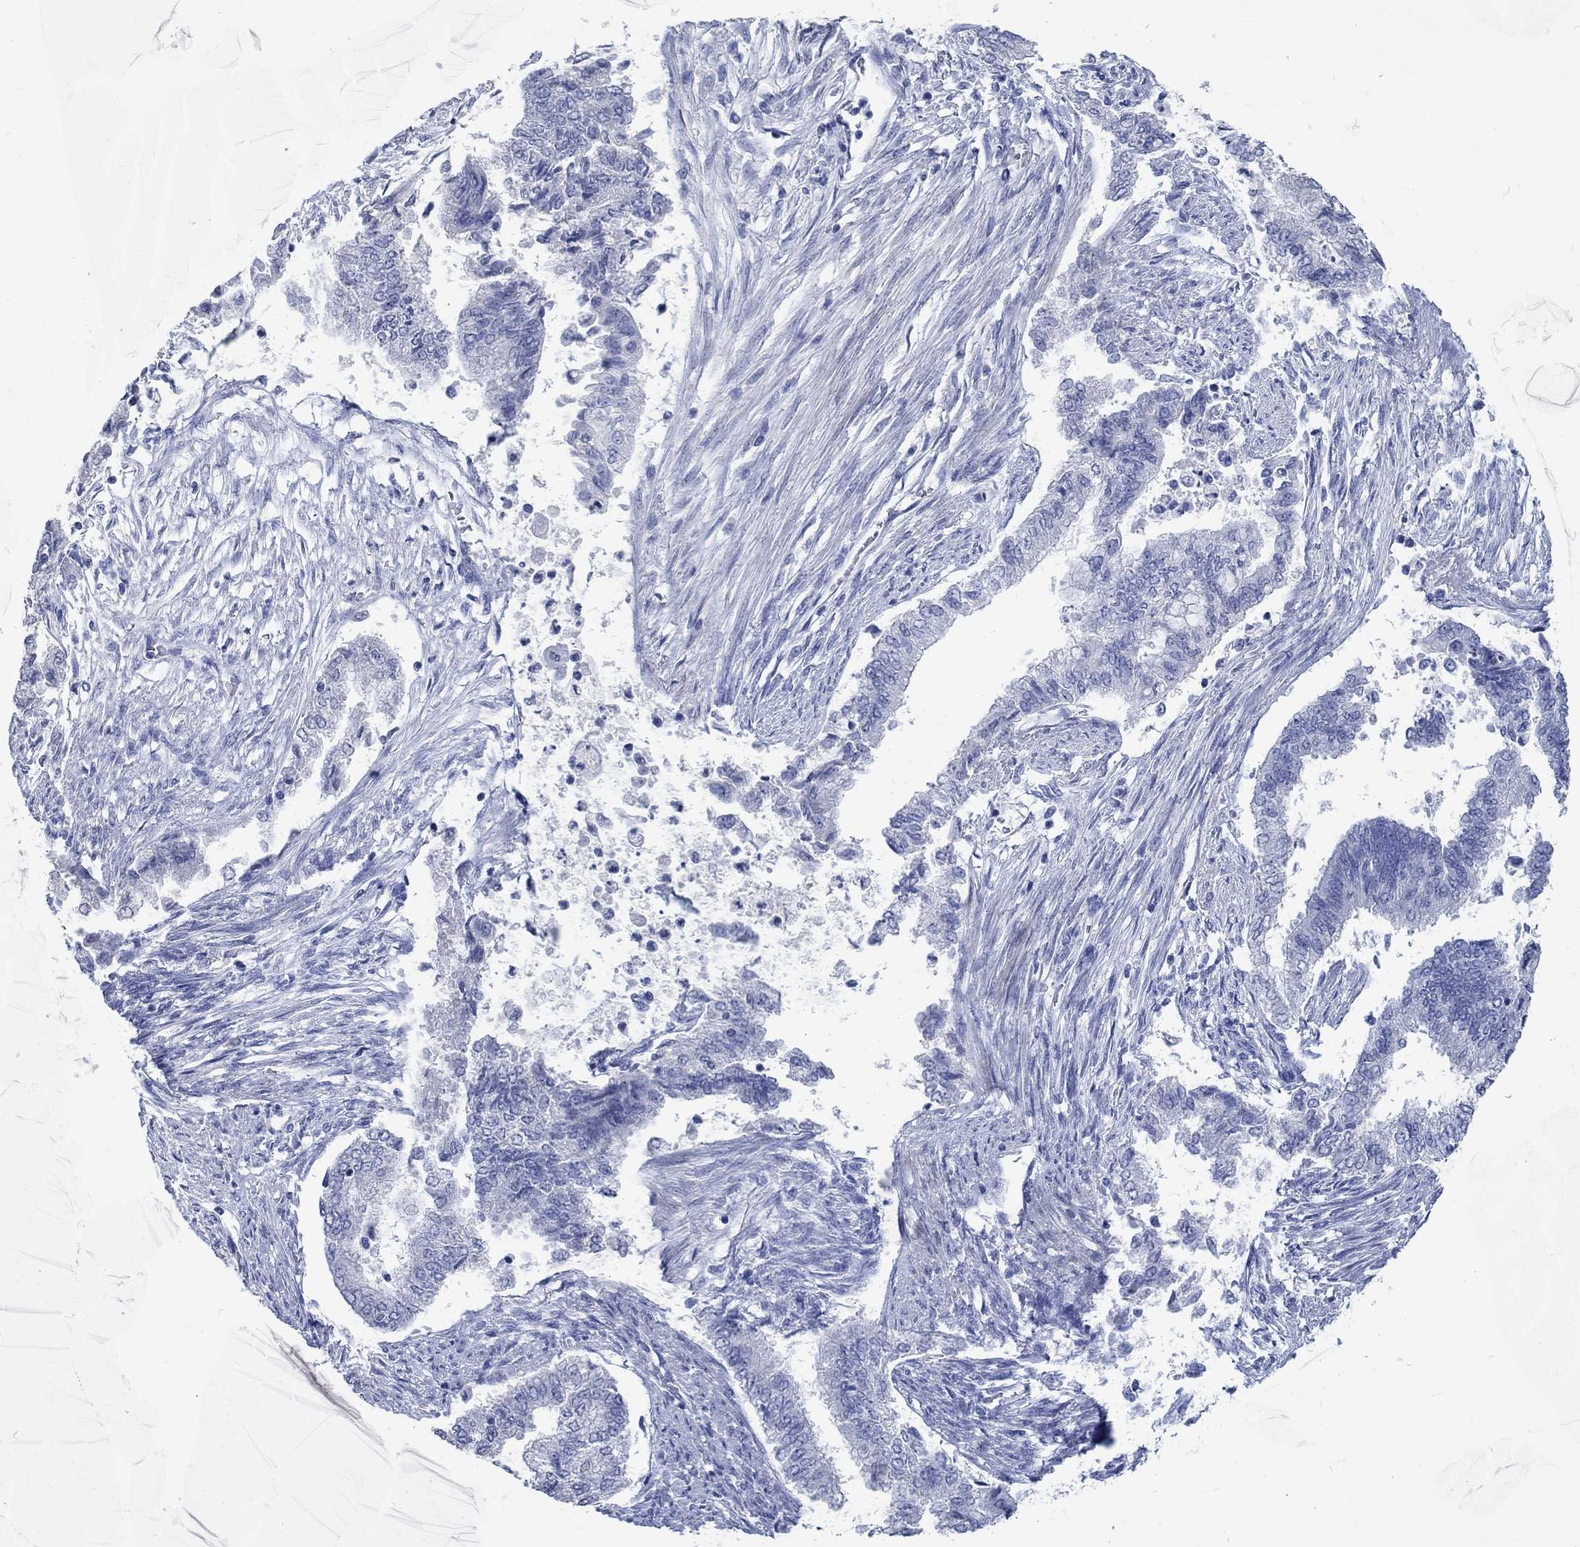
{"staining": {"intensity": "negative", "quantity": "none", "location": "none"}, "tissue": "endometrial cancer", "cell_type": "Tumor cells", "image_type": "cancer", "snomed": [{"axis": "morphology", "description": "Adenocarcinoma, NOS"}, {"axis": "topography", "description": "Endometrium"}], "caption": "Immunohistochemistry (IHC) micrograph of human endometrial cancer stained for a protein (brown), which reveals no expression in tumor cells.", "gene": "C4orf47", "patient": {"sex": "female", "age": 65}}